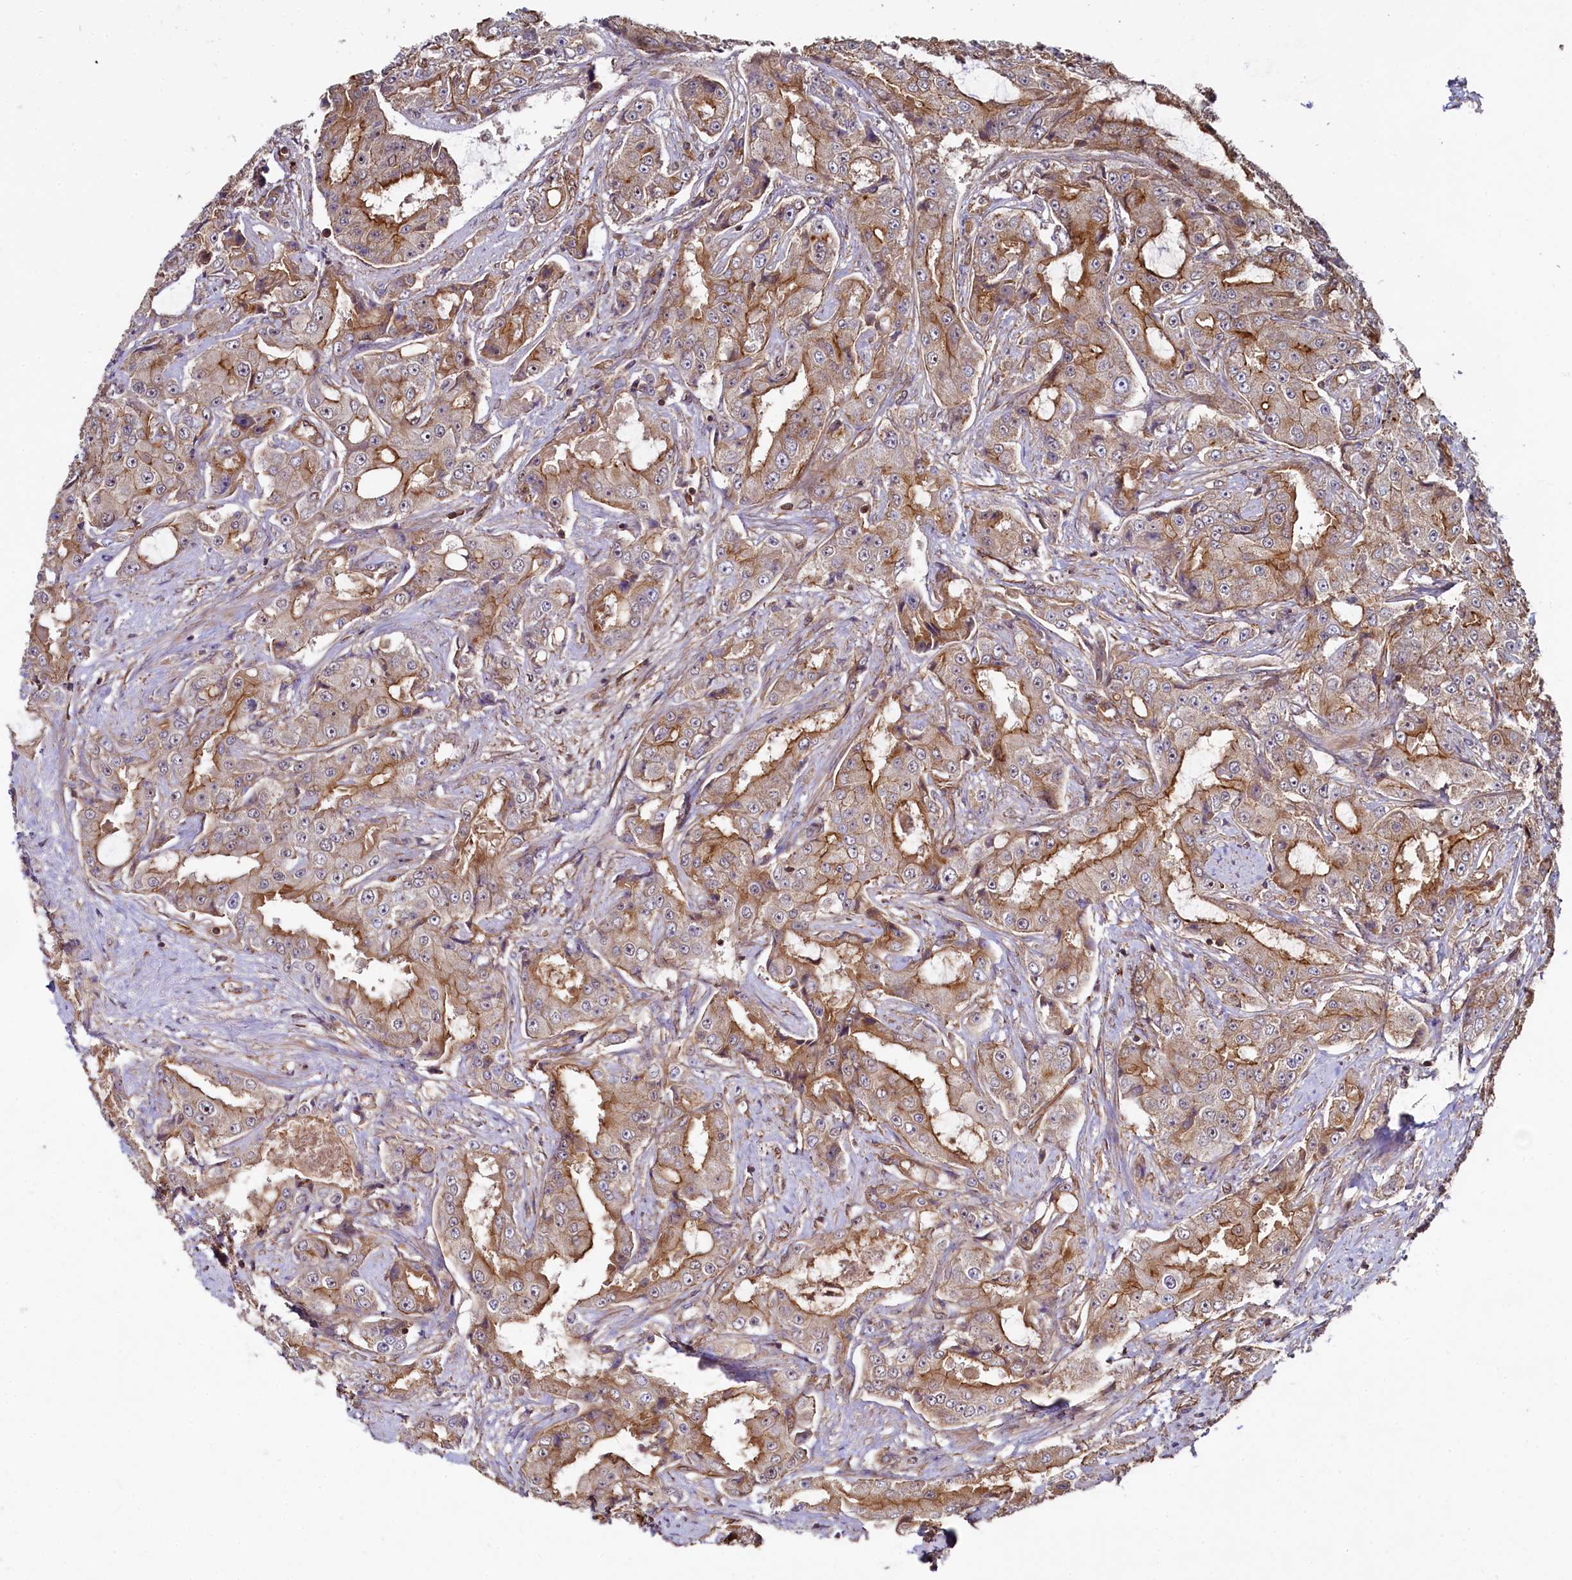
{"staining": {"intensity": "moderate", "quantity": ">75%", "location": "cytoplasmic/membranous"}, "tissue": "prostate cancer", "cell_type": "Tumor cells", "image_type": "cancer", "snomed": [{"axis": "morphology", "description": "Adenocarcinoma, High grade"}, {"axis": "topography", "description": "Prostate"}], "caption": "Tumor cells show medium levels of moderate cytoplasmic/membranous staining in about >75% of cells in prostate cancer.", "gene": "SVIP", "patient": {"sex": "male", "age": 73}}